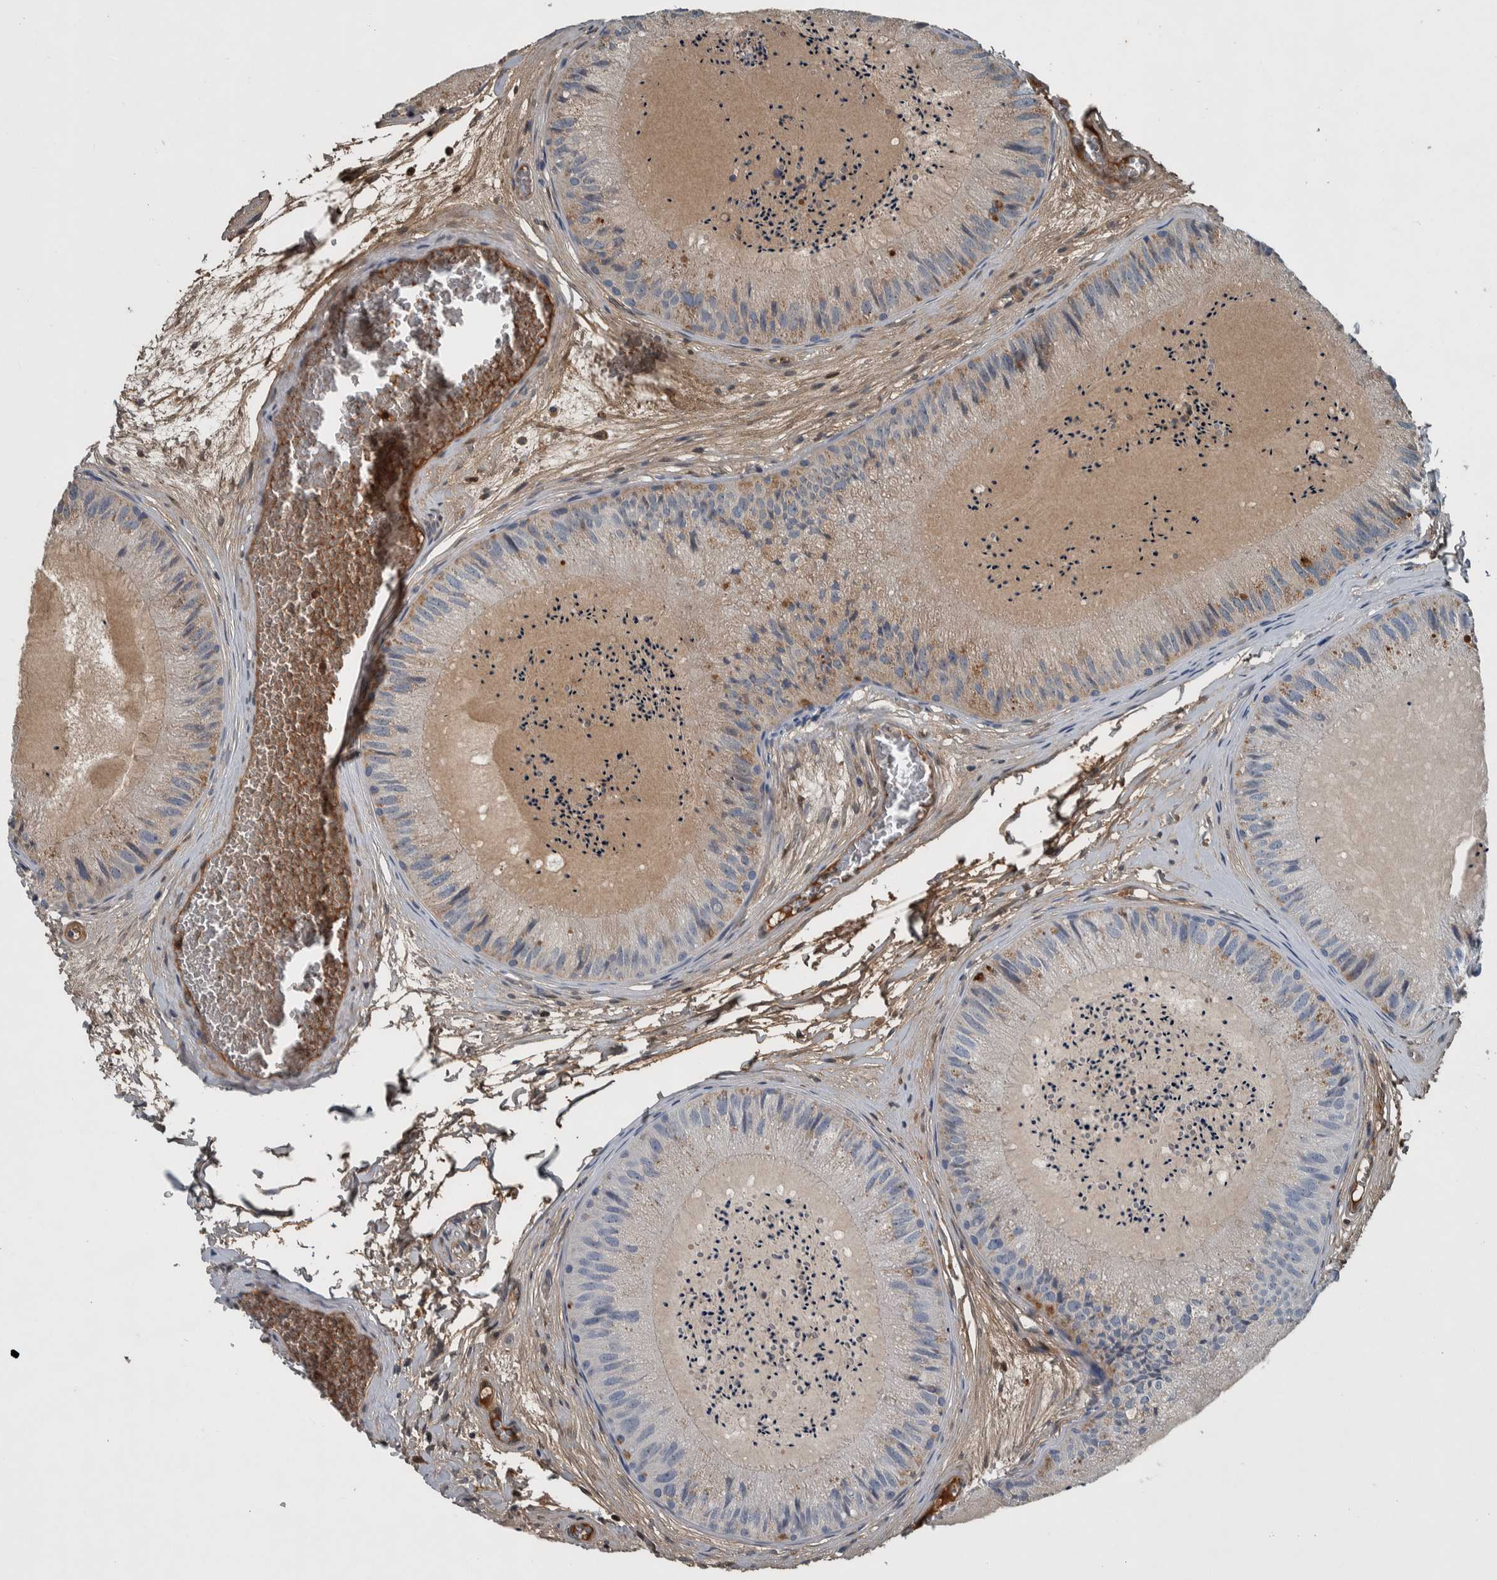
{"staining": {"intensity": "weak", "quantity": "25%-75%", "location": "cytoplasmic/membranous"}, "tissue": "epididymis", "cell_type": "Glandular cells", "image_type": "normal", "snomed": [{"axis": "morphology", "description": "Normal tissue, NOS"}, {"axis": "topography", "description": "Epididymis"}], "caption": "Weak cytoplasmic/membranous expression for a protein is appreciated in about 25%-75% of glandular cells of unremarkable epididymis using immunohistochemistry (IHC).", "gene": "SERPINC1", "patient": {"sex": "male", "age": 31}}